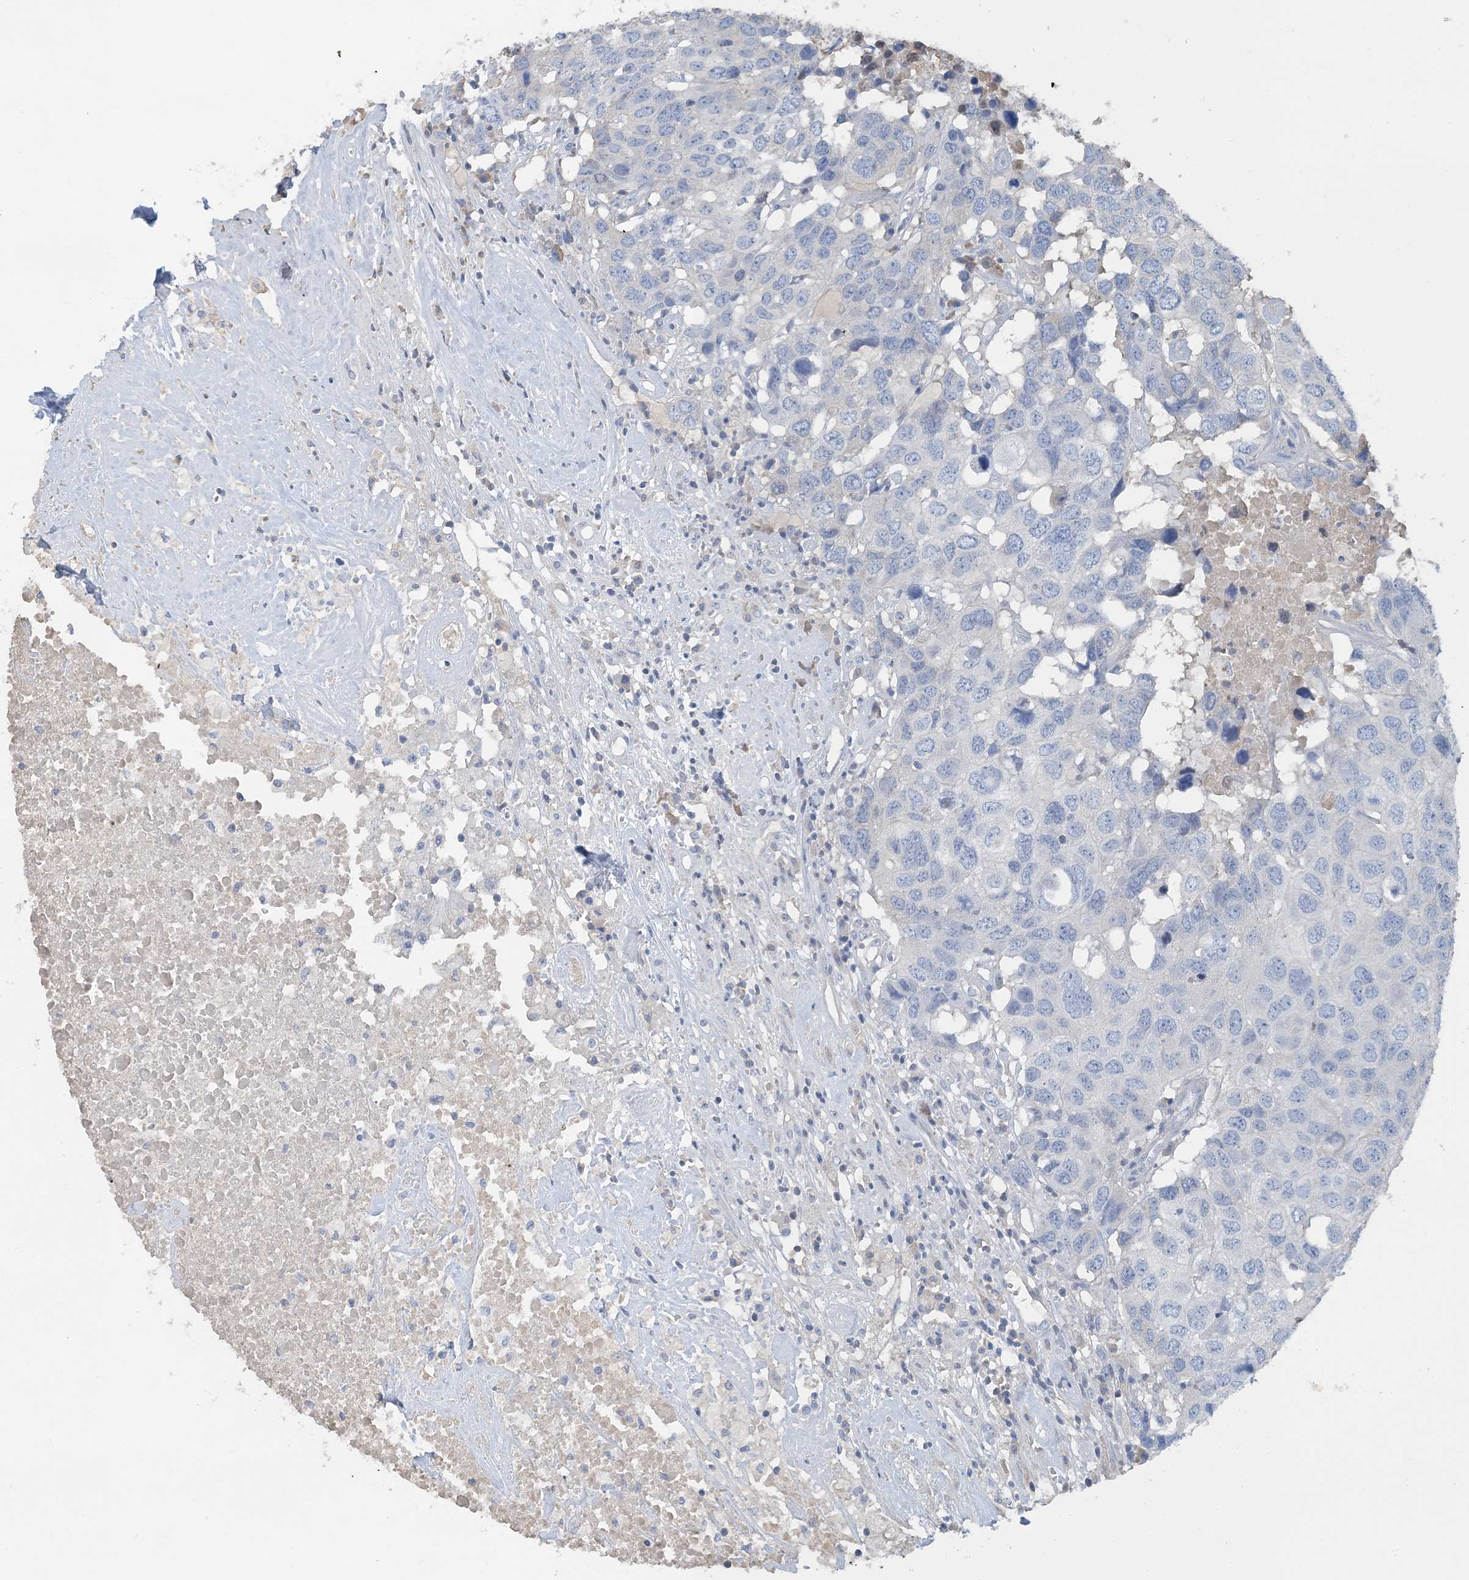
{"staining": {"intensity": "negative", "quantity": "none", "location": "none"}, "tissue": "head and neck cancer", "cell_type": "Tumor cells", "image_type": "cancer", "snomed": [{"axis": "morphology", "description": "Squamous cell carcinoma, NOS"}, {"axis": "topography", "description": "Head-Neck"}], "caption": "The photomicrograph reveals no staining of tumor cells in head and neck squamous cell carcinoma.", "gene": "CTRL", "patient": {"sex": "male", "age": 66}}